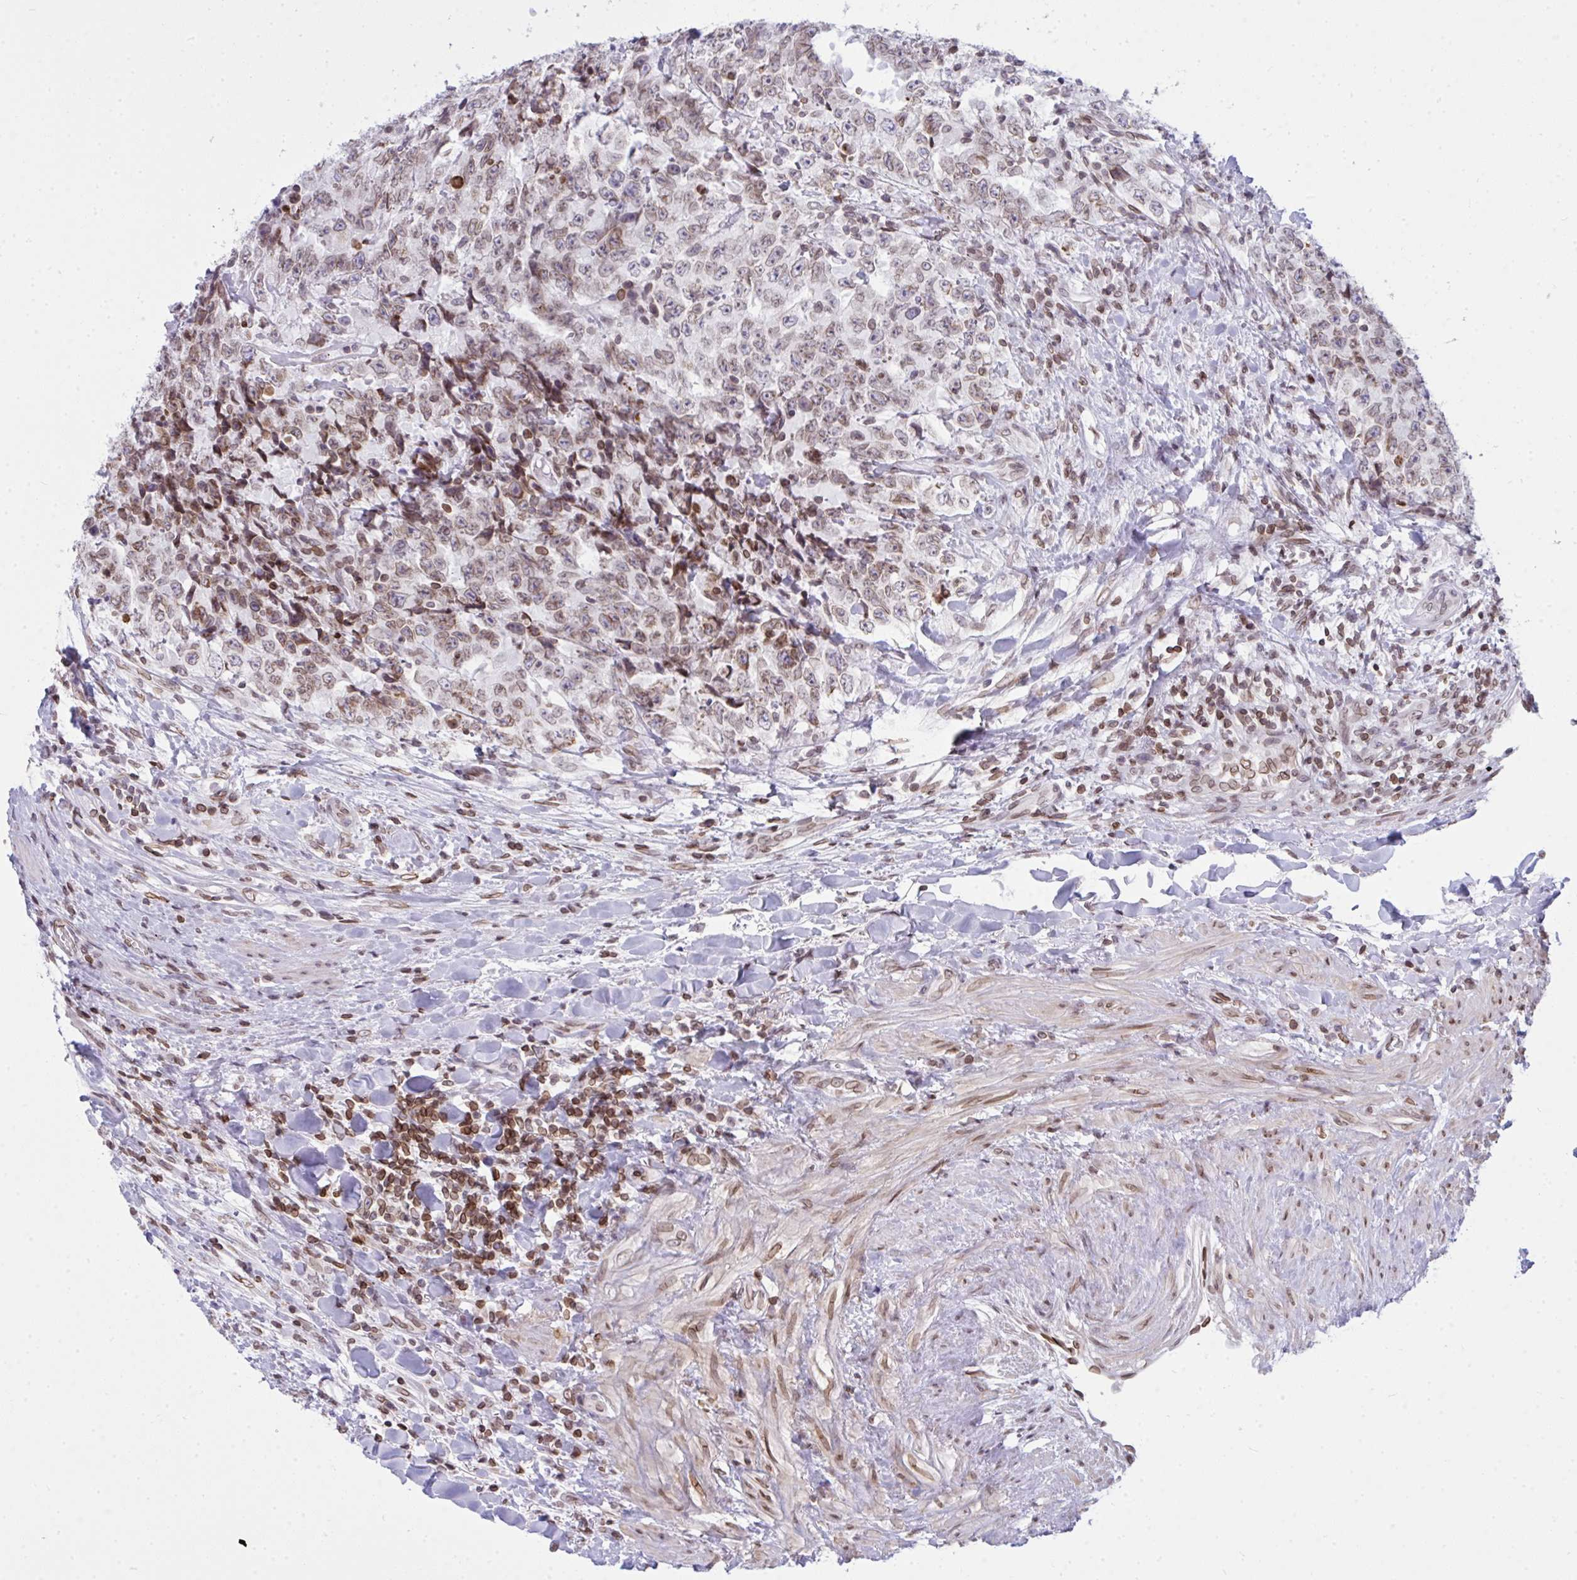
{"staining": {"intensity": "weak", "quantity": ">75%", "location": "cytoplasmic/membranous,nuclear"}, "tissue": "testis cancer", "cell_type": "Tumor cells", "image_type": "cancer", "snomed": [{"axis": "morphology", "description": "Carcinoma, Embryonal, NOS"}, {"axis": "topography", "description": "Testis"}], "caption": "Protein staining of testis embryonal carcinoma tissue reveals weak cytoplasmic/membranous and nuclear expression in approximately >75% of tumor cells.", "gene": "LMNB2", "patient": {"sex": "male", "age": 24}}